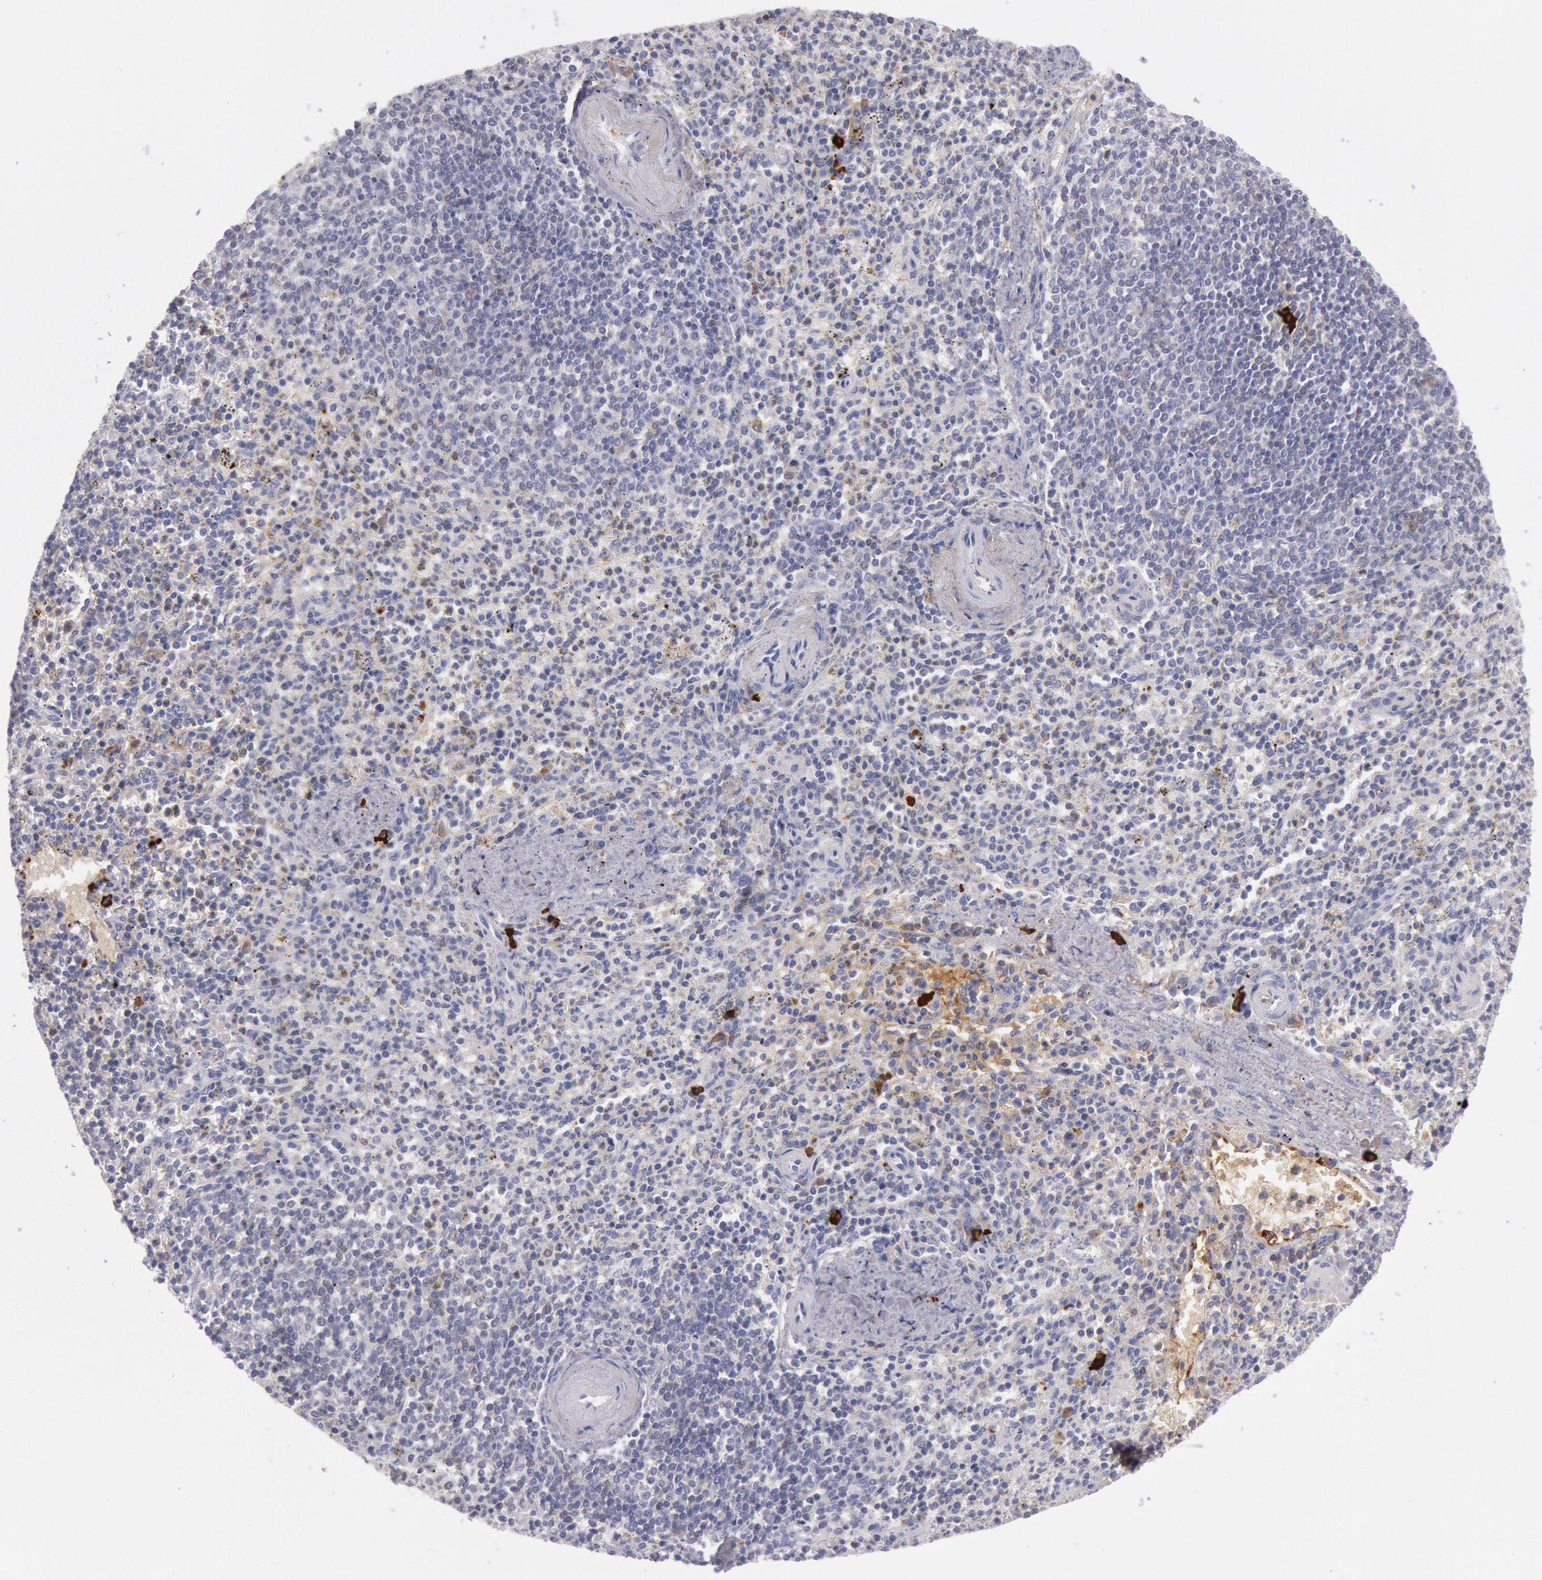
{"staining": {"intensity": "strong", "quantity": "<25%", "location": "cytoplasmic/membranous"}, "tissue": "spleen", "cell_type": "Cells in red pulp", "image_type": "normal", "snomed": [{"axis": "morphology", "description": "Normal tissue, NOS"}, {"axis": "topography", "description": "Spleen"}], "caption": "This histopathology image exhibits immunohistochemistry staining of benign spleen, with medium strong cytoplasmic/membranous expression in about <25% of cells in red pulp.", "gene": "IGHA1", "patient": {"sex": "male", "age": 72}}